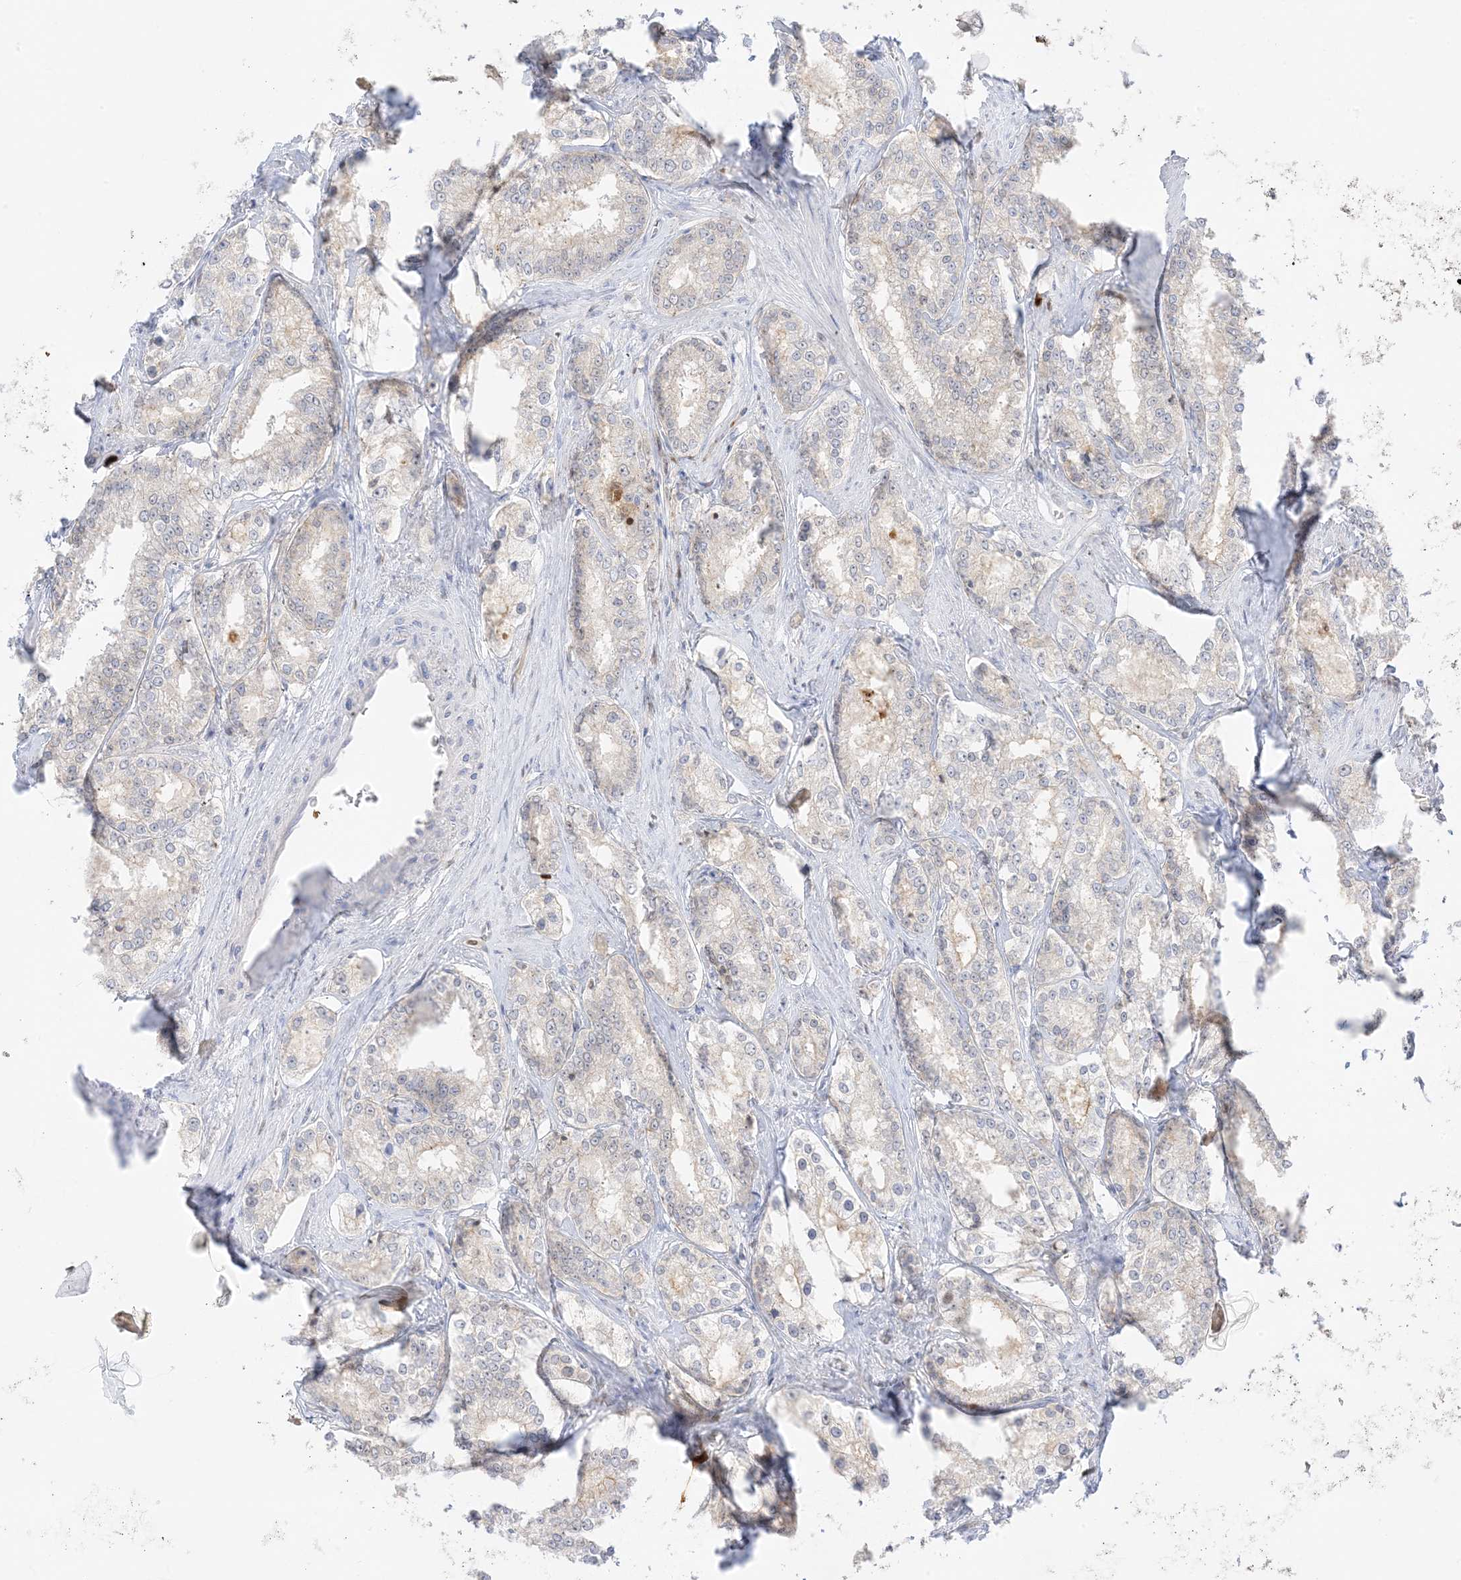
{"staining": {"intensity": "weak", "quantity": "<25%", "location": "nuclear"}, "tissue": "prostate cancer", "cell_type": "Tumor cells", "image_type": "cancer", "snomed": [{"axis": "morphology", "description": "Normal tissue, NOS"}, {"axis": "morphology", "description": "Adenocarcinoma, High grade"}, {"axis": "topography", "description": "Prostate"}], "caption": "Immunohistochemical staining of high-grade adenocarcinoma (prostate) displays no significant expression in tumor cells.", "gene": "GCA", "patient": {"sex": "male", "age": 83}}